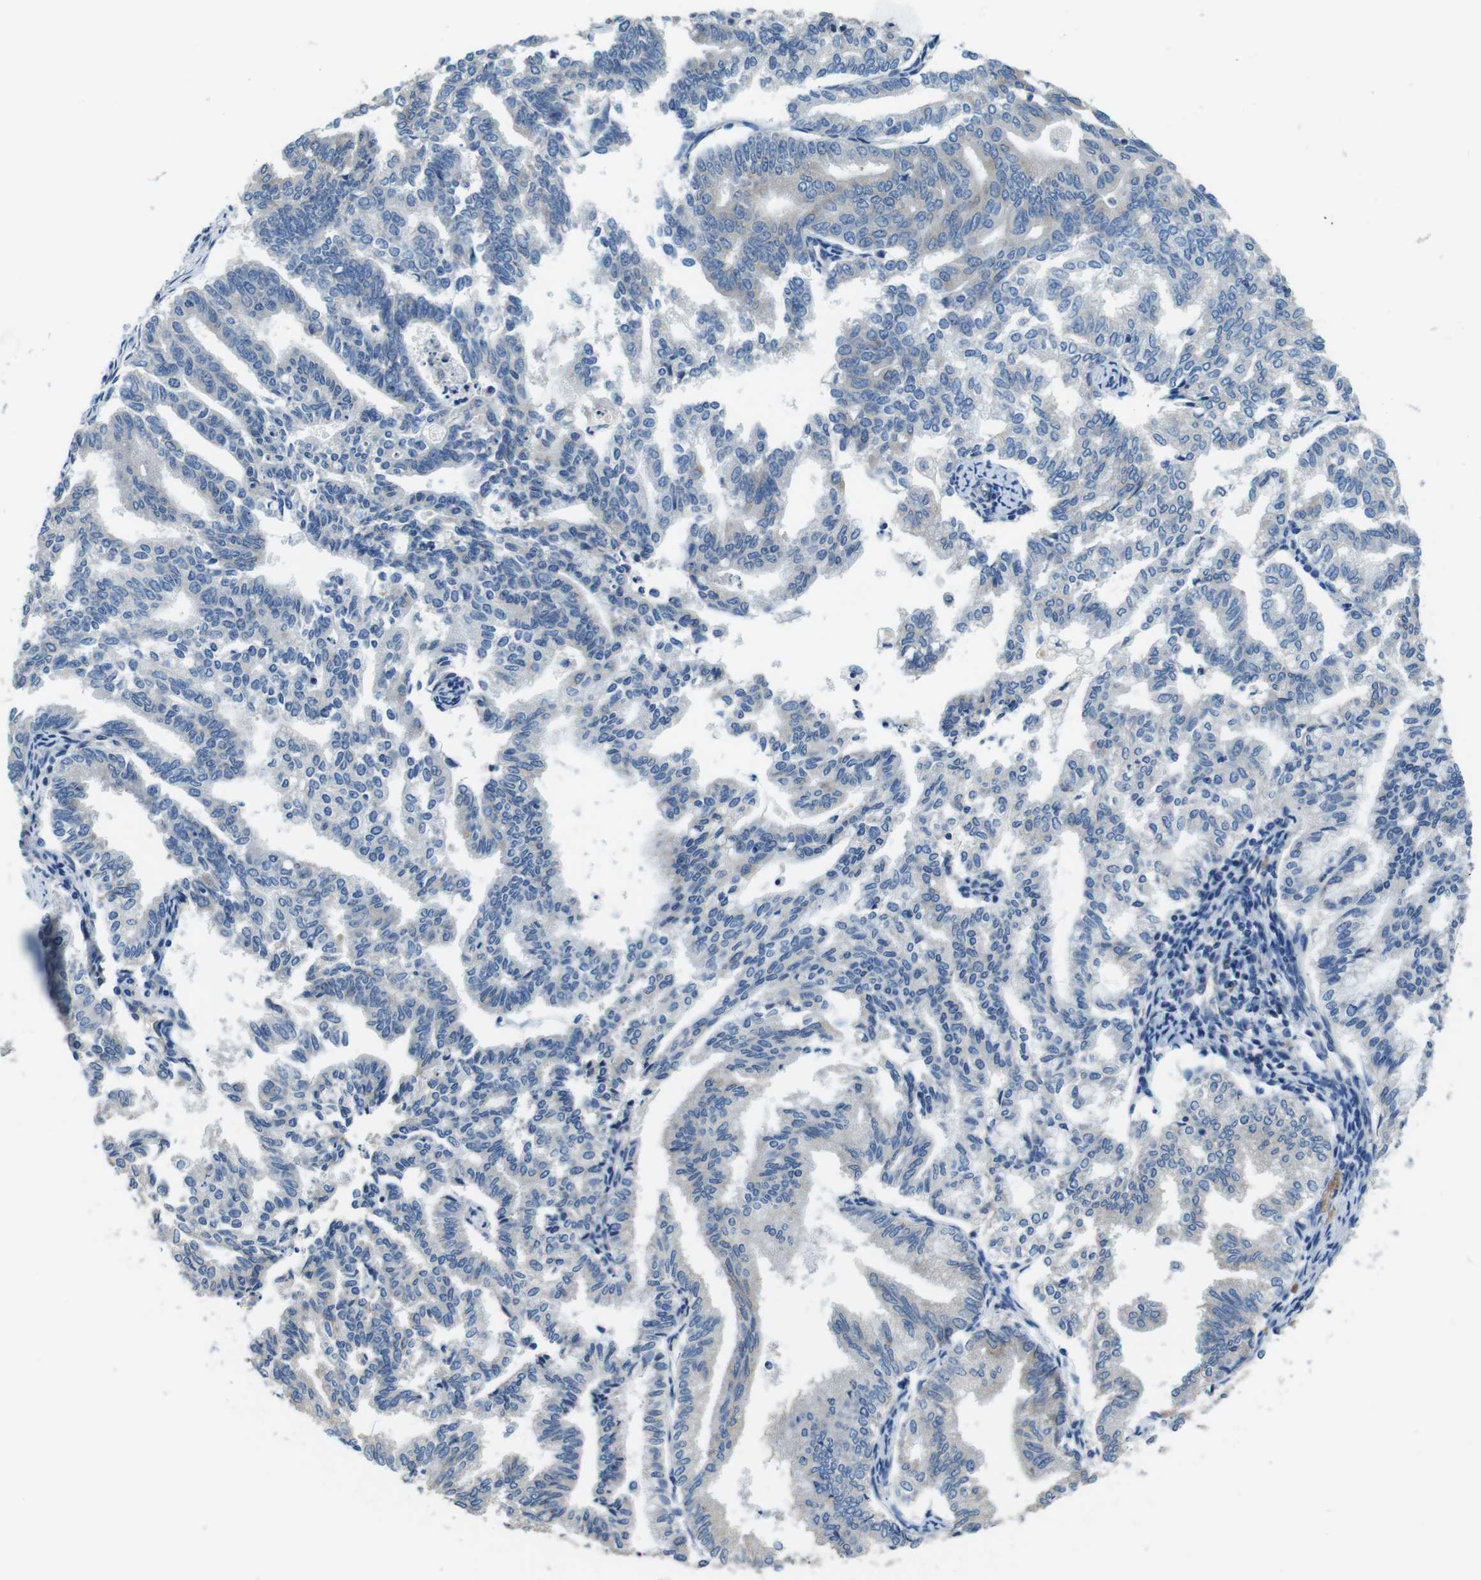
{"staining": {"intensity": "negative", "quantity": "none", "location": "none"}, "tissue": "endometrial cancer", "cell_type": "Tumor cells", "image_type": "cancer", "snomed": [{"axis": "morphology", "description": "Adenocarcinoma, NOS"}, {"axis": "topography", "description": "Endometrium"}], "caption": "IHC histopathology image of endometrial cancer stained for a protein (brown), which demonstrates no staining in tumor cells. (DAB (3,3'-diaminobenzidine) IHC, high magnification).", "gene": "DENND4C", "patient": {"sex": "female", "age": 79}}